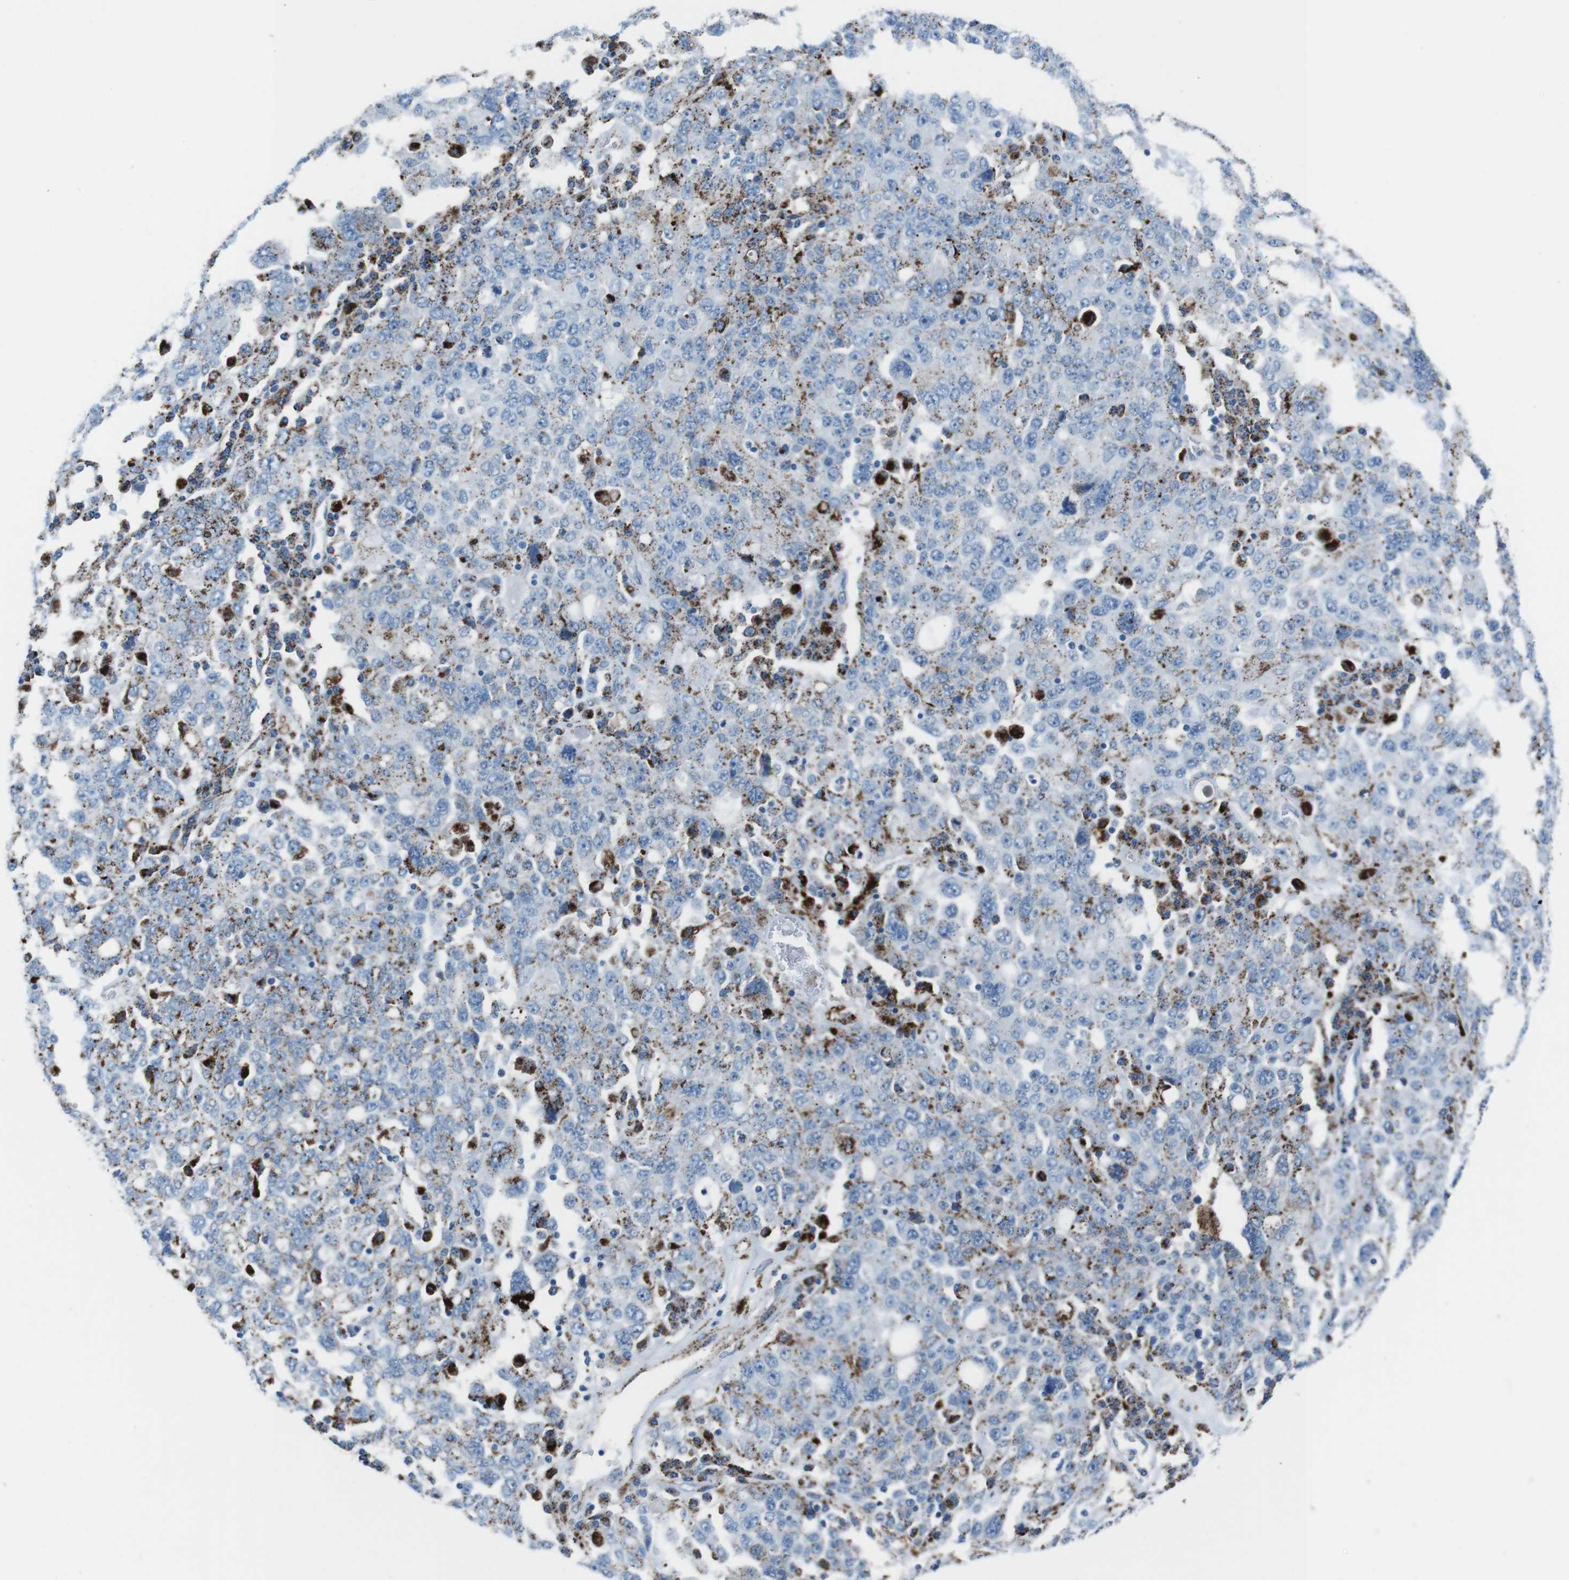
{"staining": {"intensity": "moderate", "quantity": "25%-75%", "location": "cytoplasmic/membranous"}, "tissue": "ovarian cancer", "cell_type": "Tumor cells", "image_type": "cancer", "snomed": [{"axis": "morphology", "description": "Carcinoma, endometroid"}, {"axis": "topography", "description": "Ovary"}], "caption": "A histopathology image of human ovarian cancer stained for a protein shows moderate cytoplasmic/membranous brown staining in tumor cells. Ihc stains the protein of interest in brown and the nuclei are stained blue.", "gene": "SCARB2", "patient": {"sex": "female", "age": 62}}